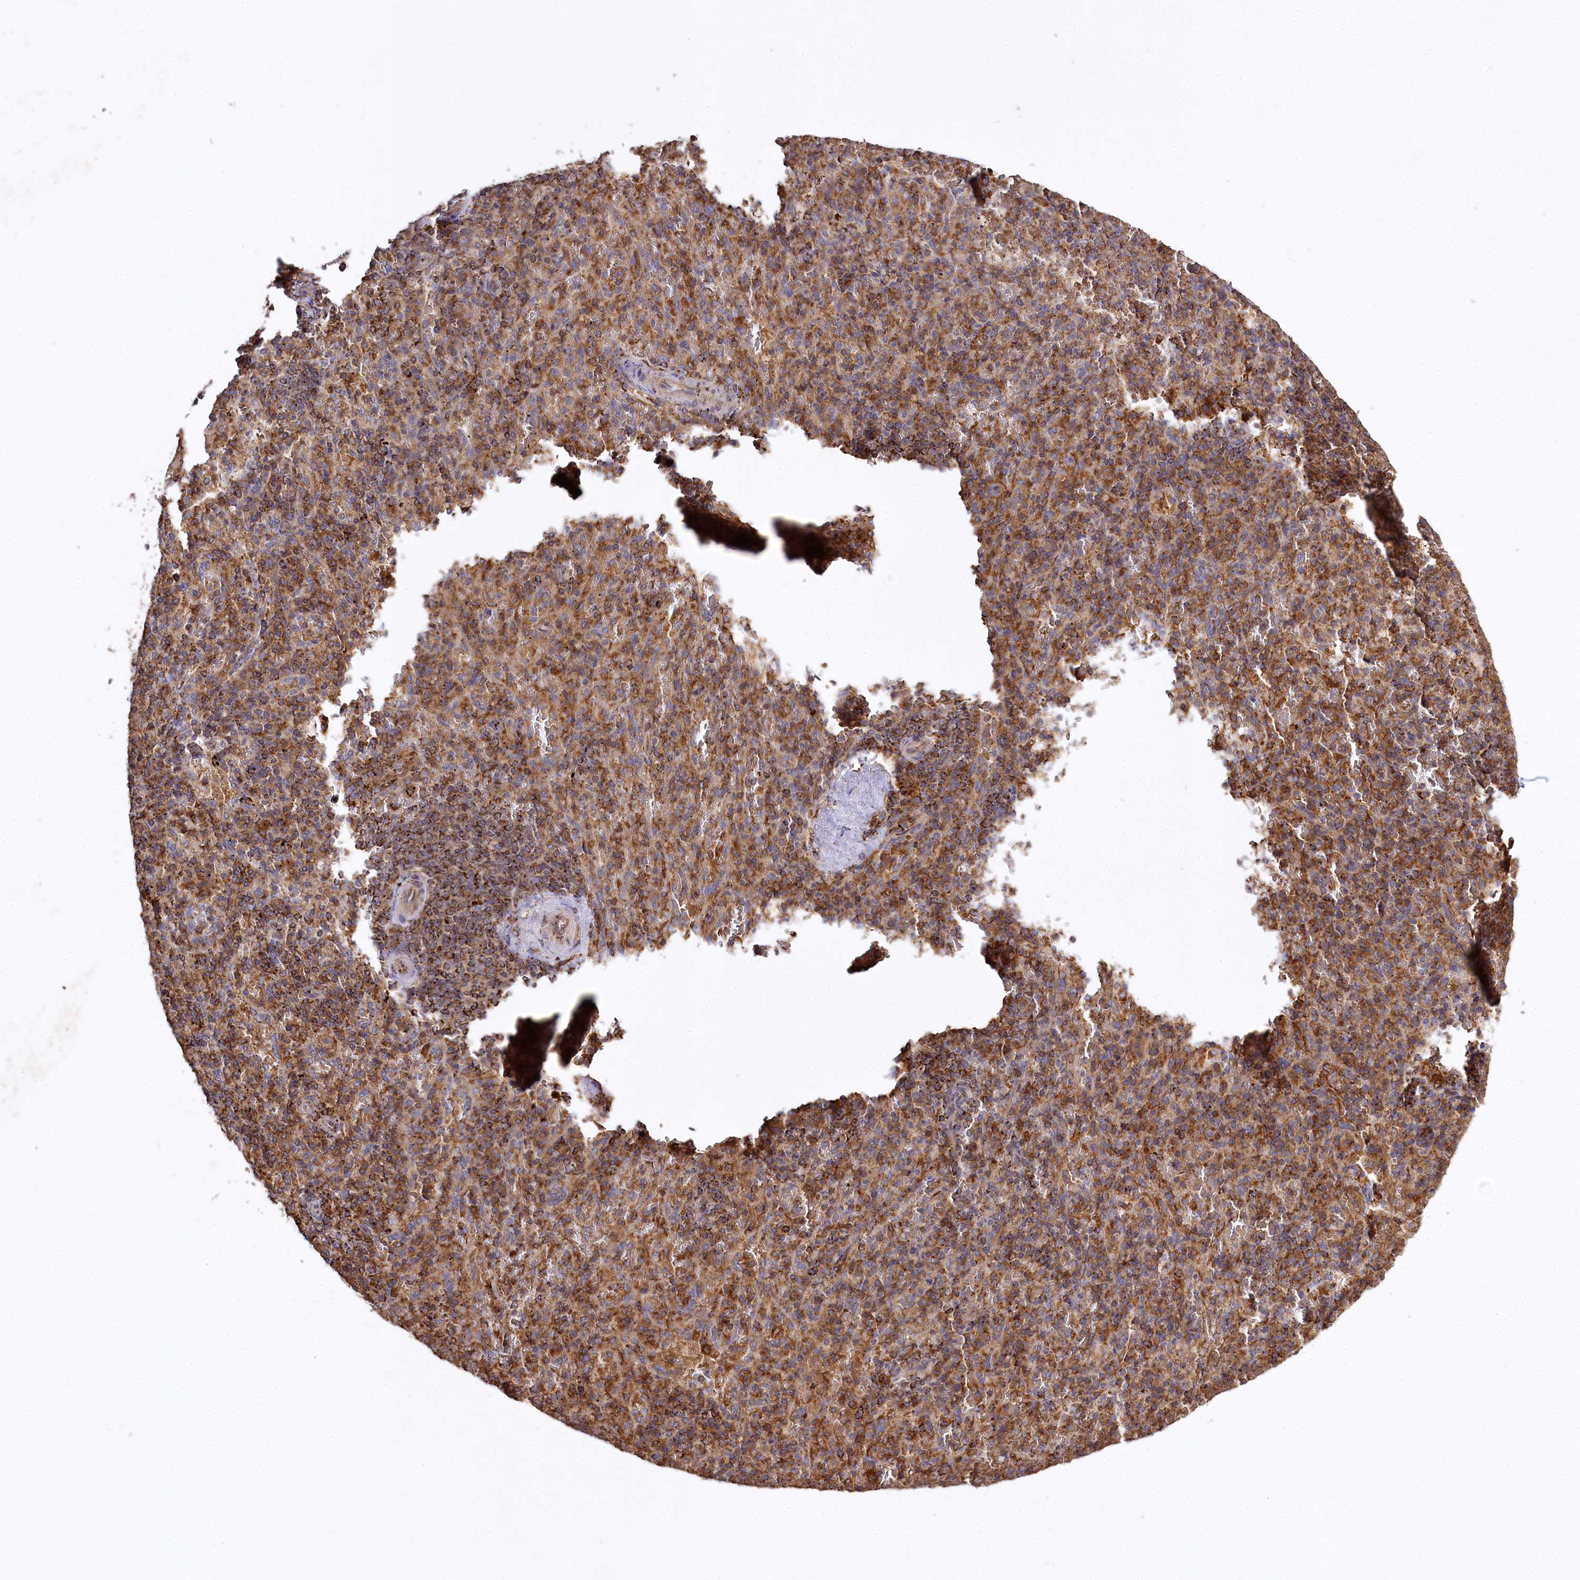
{"staining": {"intensity": "moderate", "quantity": "25%-75%", "location": "cytoplasmic/membranous"}, "tissue": "spleen", "cell_type": "Cells in red pulp", "image_type": "normal", "snomed": [{"axis": "morphology", "description": "Normal tissue, NOS"}, {"axis": "topography", "description": "Spleen"}], "caption": "The micrograph reveals immunohistochemical staining of benign spleen. There is moderate cytoplasmic/membranous staining is present in about 25%-75% of cells in red pulp.", "gene": "CARD19", "patient": {"sex": "male", "age": 82}}